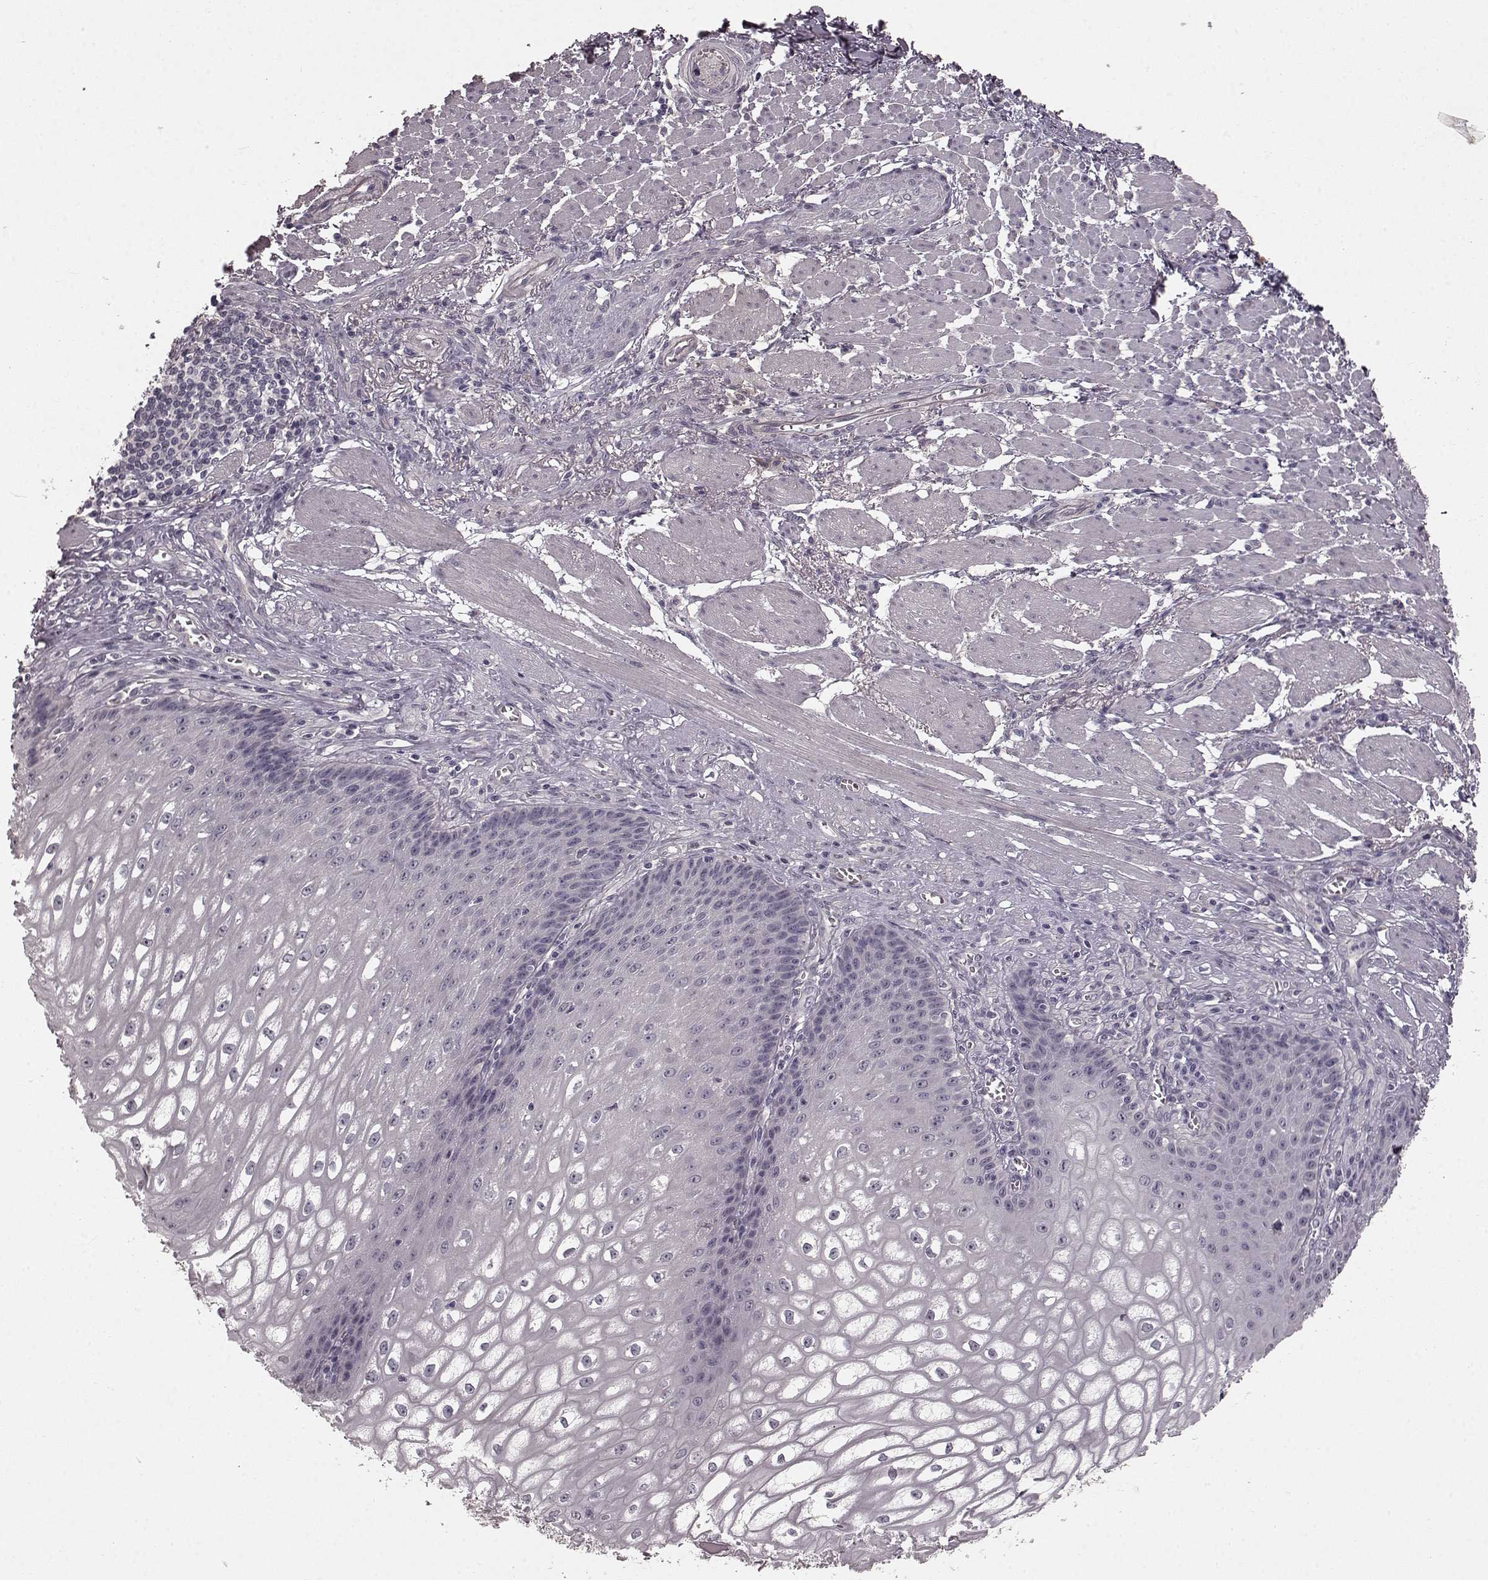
{"staining": {"intensity": "negative", "quantity": "none", "location": "none"}, "tissue": "esophagus", "cell_type": "Squamous epithelial cells", "image_type": "normal", "snomed": [{"axis": "morphology", "description": "Normal tissue, NOS"}, {"axis": "topography", "description": "Esophagus"}], "caption": "Immunohistochemistry (IHC) photomicrograph of unremarkable esophagus stained for a protein (brown), which shows no positivity in squamous epithelial cells. (Stains: DAB IHC with hematoxylin counter stain, Microscopy: brightfield microscopy at high magnification).", "gene": "SLC22A18", "patient": {"sex": "male", "age": 58}}